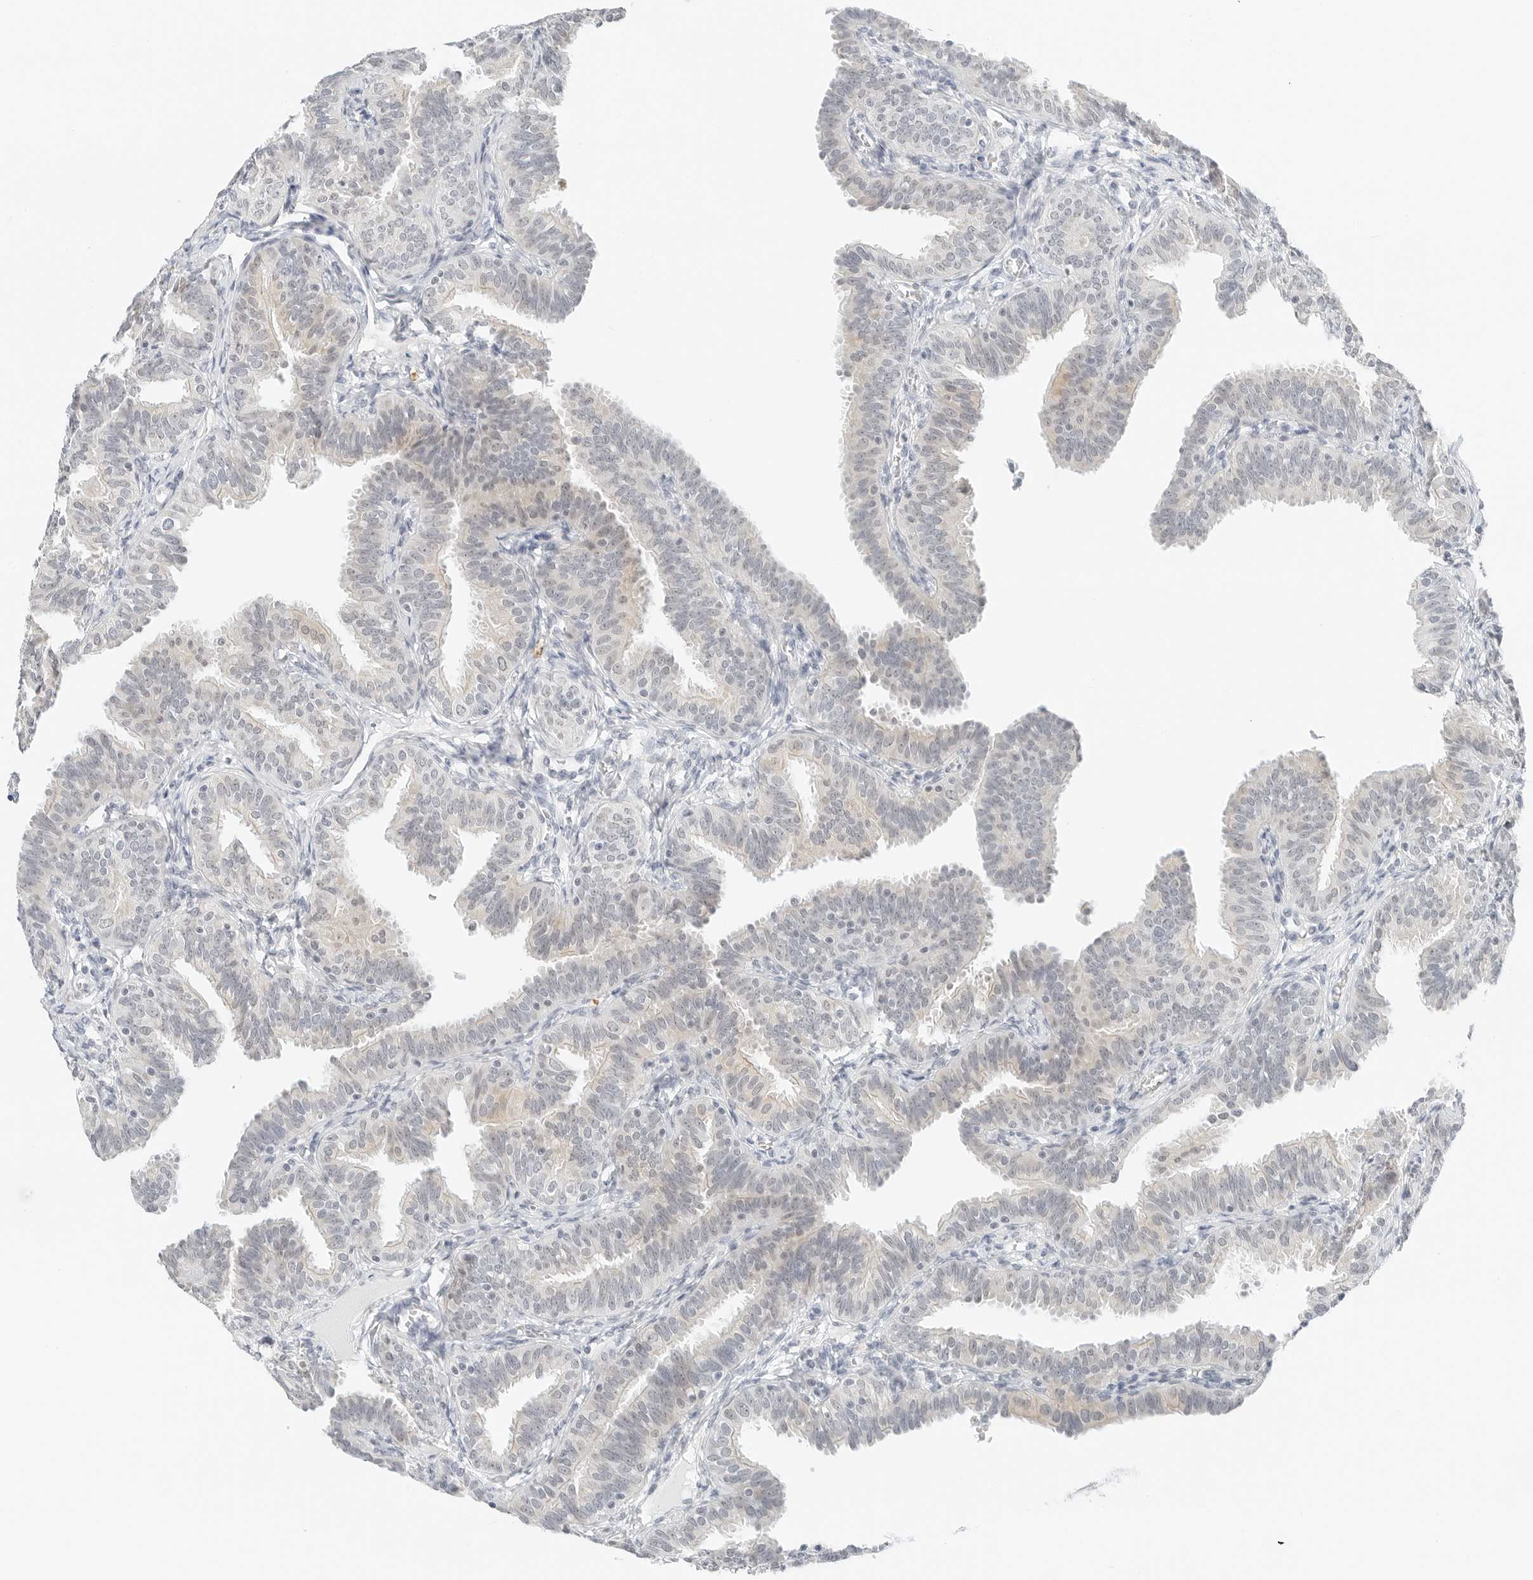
{"staining": {"intensity": "negative", "quantity": "none", "location": "none"}, "tissue": "fallopian tube", "cell_type": "Glandular cells", "image_type": "normal", "snomed": [{"axis": "morphology", "description": "Normal tissue, NOS"}, {"axis": "topography", "description": "Fallopian tube"}], "caption": "Immunohistochemical staining of benign human fallopian tube demonstrates no significant expression in glandular cells. Brightfield microscopy of immunohistochemistry stained with DAB (brown) and hematoxylin (blue), captured at high magnification.", "gene": "CCSAP", "patient": {"sex": "female", "age": 35}}